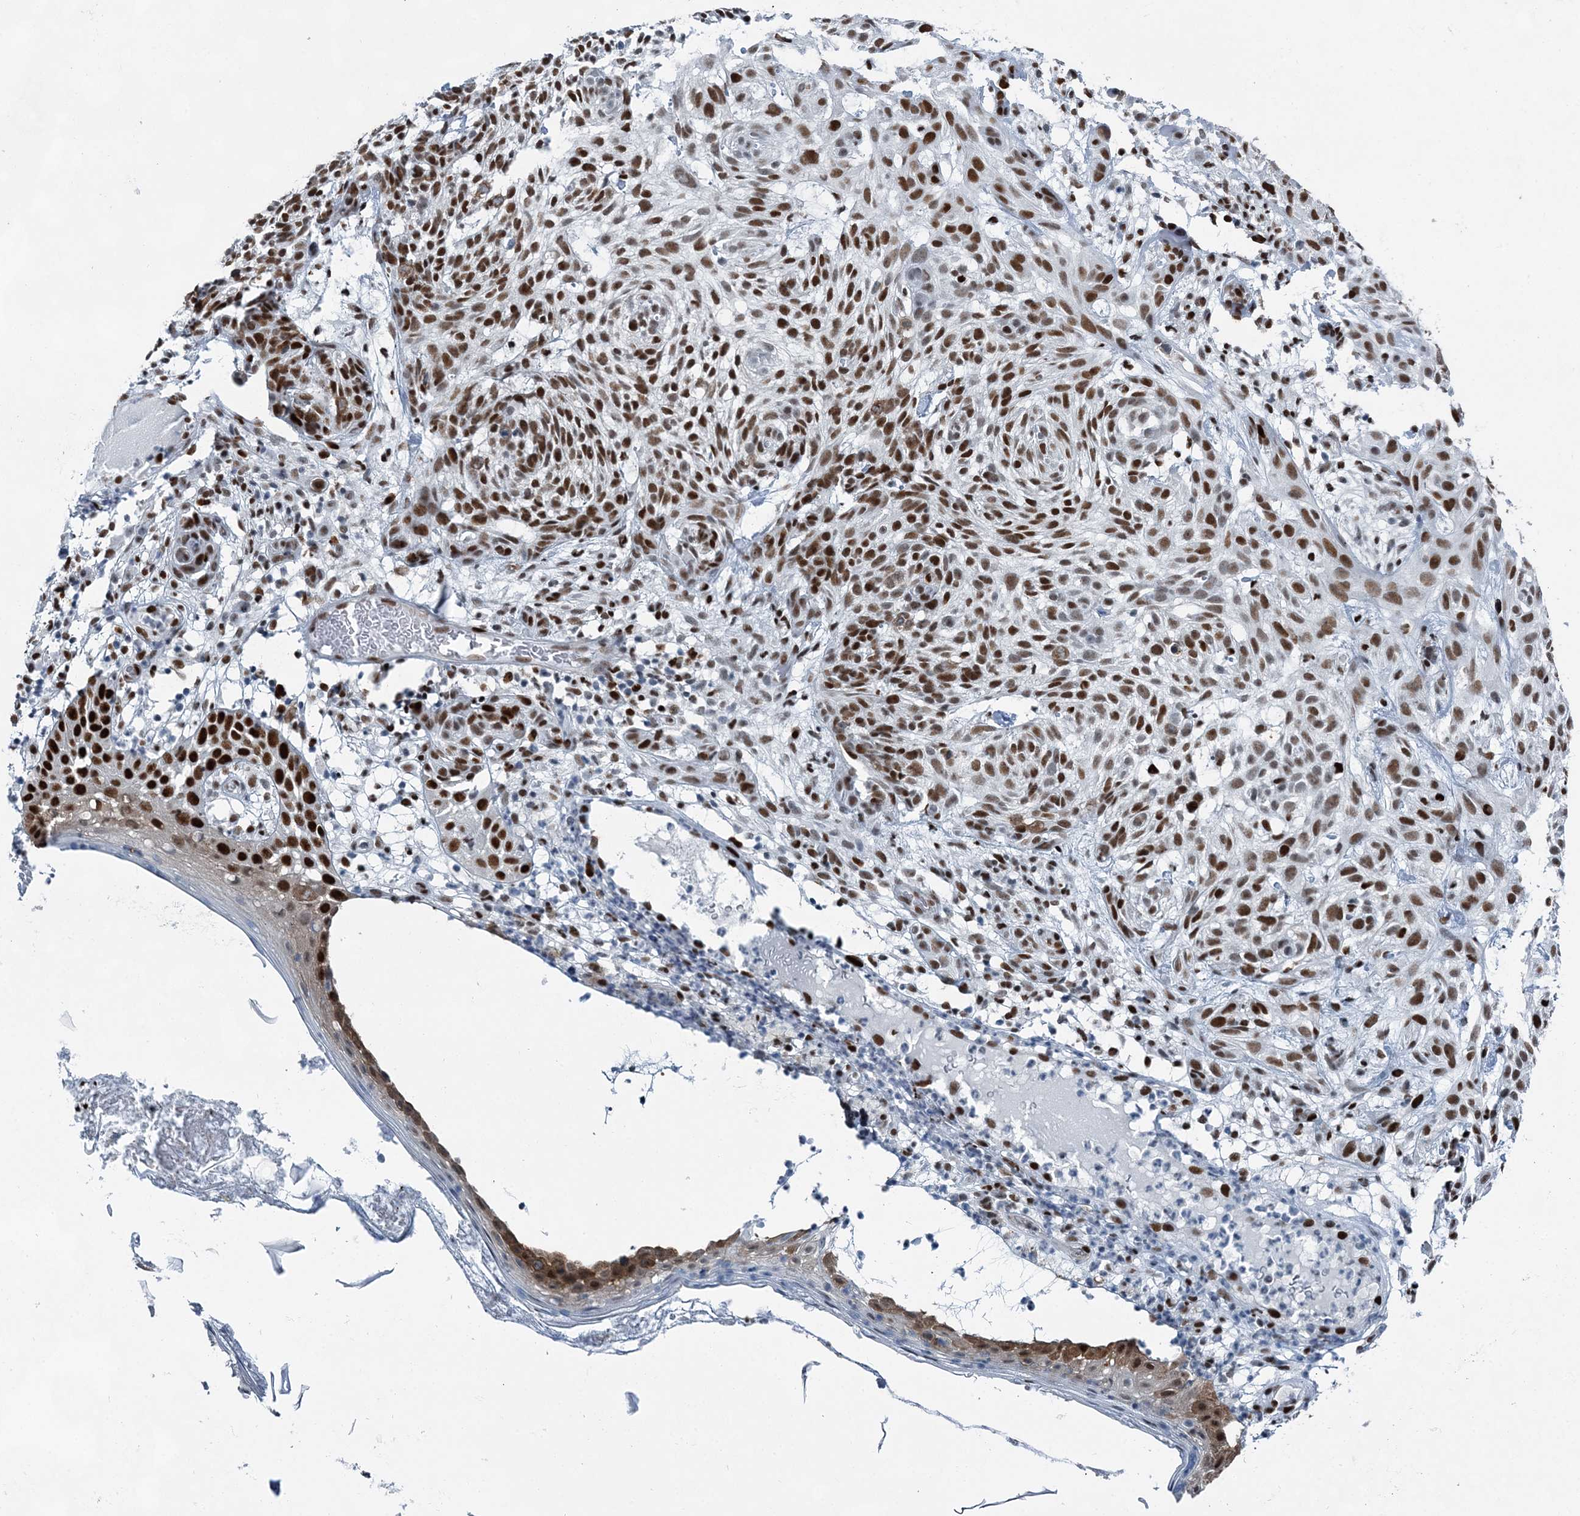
{"staining": {"intensity": "strong", "quantity": ">75%", "location": "nuclear"}, "tissue": "skin cancer", "cell_type": "Tumor cells", "image_type": "cancer", "snomed": [{"axis": "morphology", "description": "Basal cell carcinoma"}, {"axis": "topography", "description": "Skin"}], "caption": "About >75% of tumor cells in human skin cancer (basal cell carcinoma) reveal strong nuclear protein positivity as visualized by brown immunohistochemical staining.", "gene": "HAT1", "patient": {"sex": "male", "age": 85}}